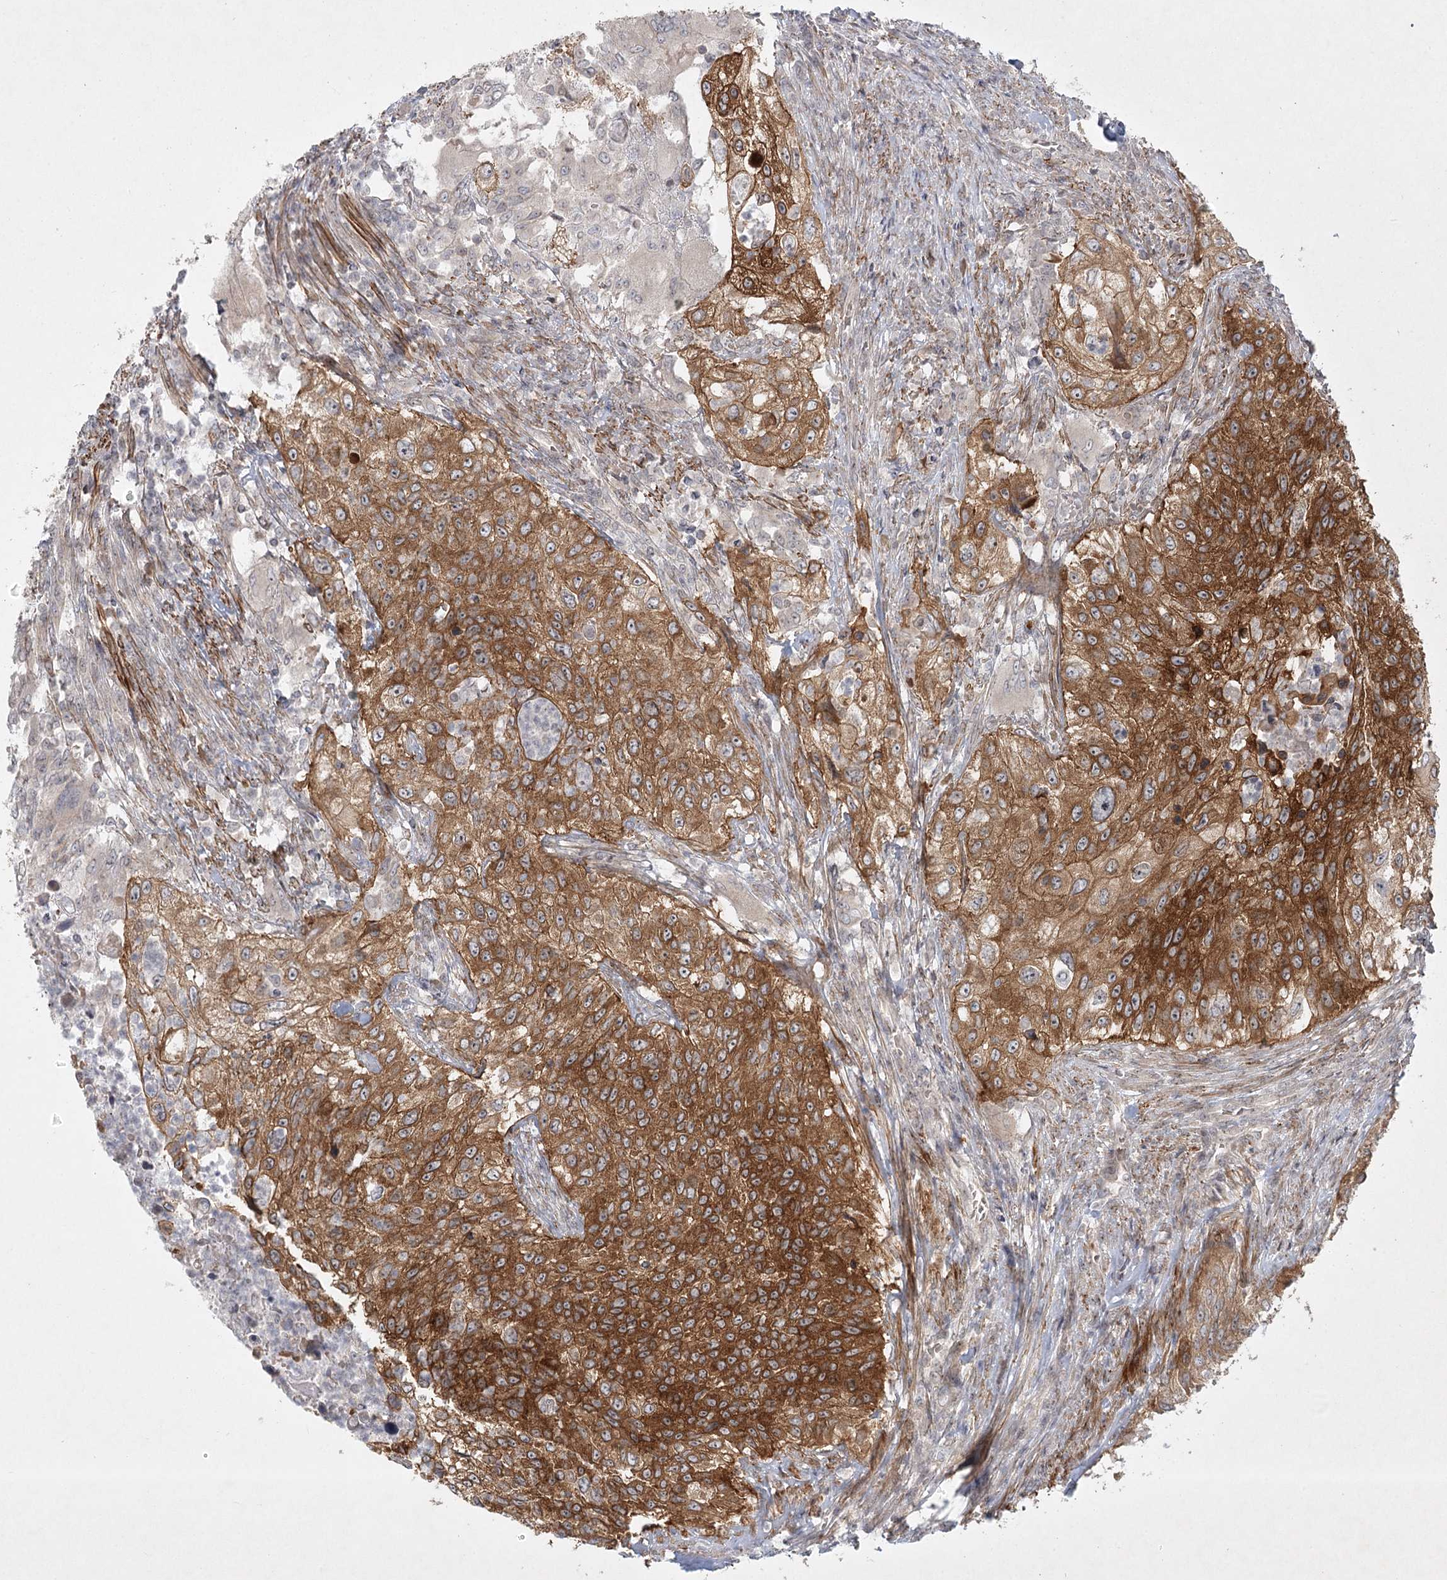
{"staining": {"intensity": "moderate", "quantity": ">75%", "location": "cytoplasmic/membranous"}, "tissue": "urothelial cancer", "cell_type": "Tumor cells", "image_type": "cancer", "snomed": [{"axis": "morphology", "description": "Urothelial carcinoma, High grade"}, {"axis": "topography", "description": "Urinary bladder"}], "caption": "Immunohistochemical staining of human urothelial cancer displays moderate cytoplasmic/membranous protein expression in about >75% of tumor cells.", "gene": "SH2D3A", "patient": {"sex": "female", "age": 60}}